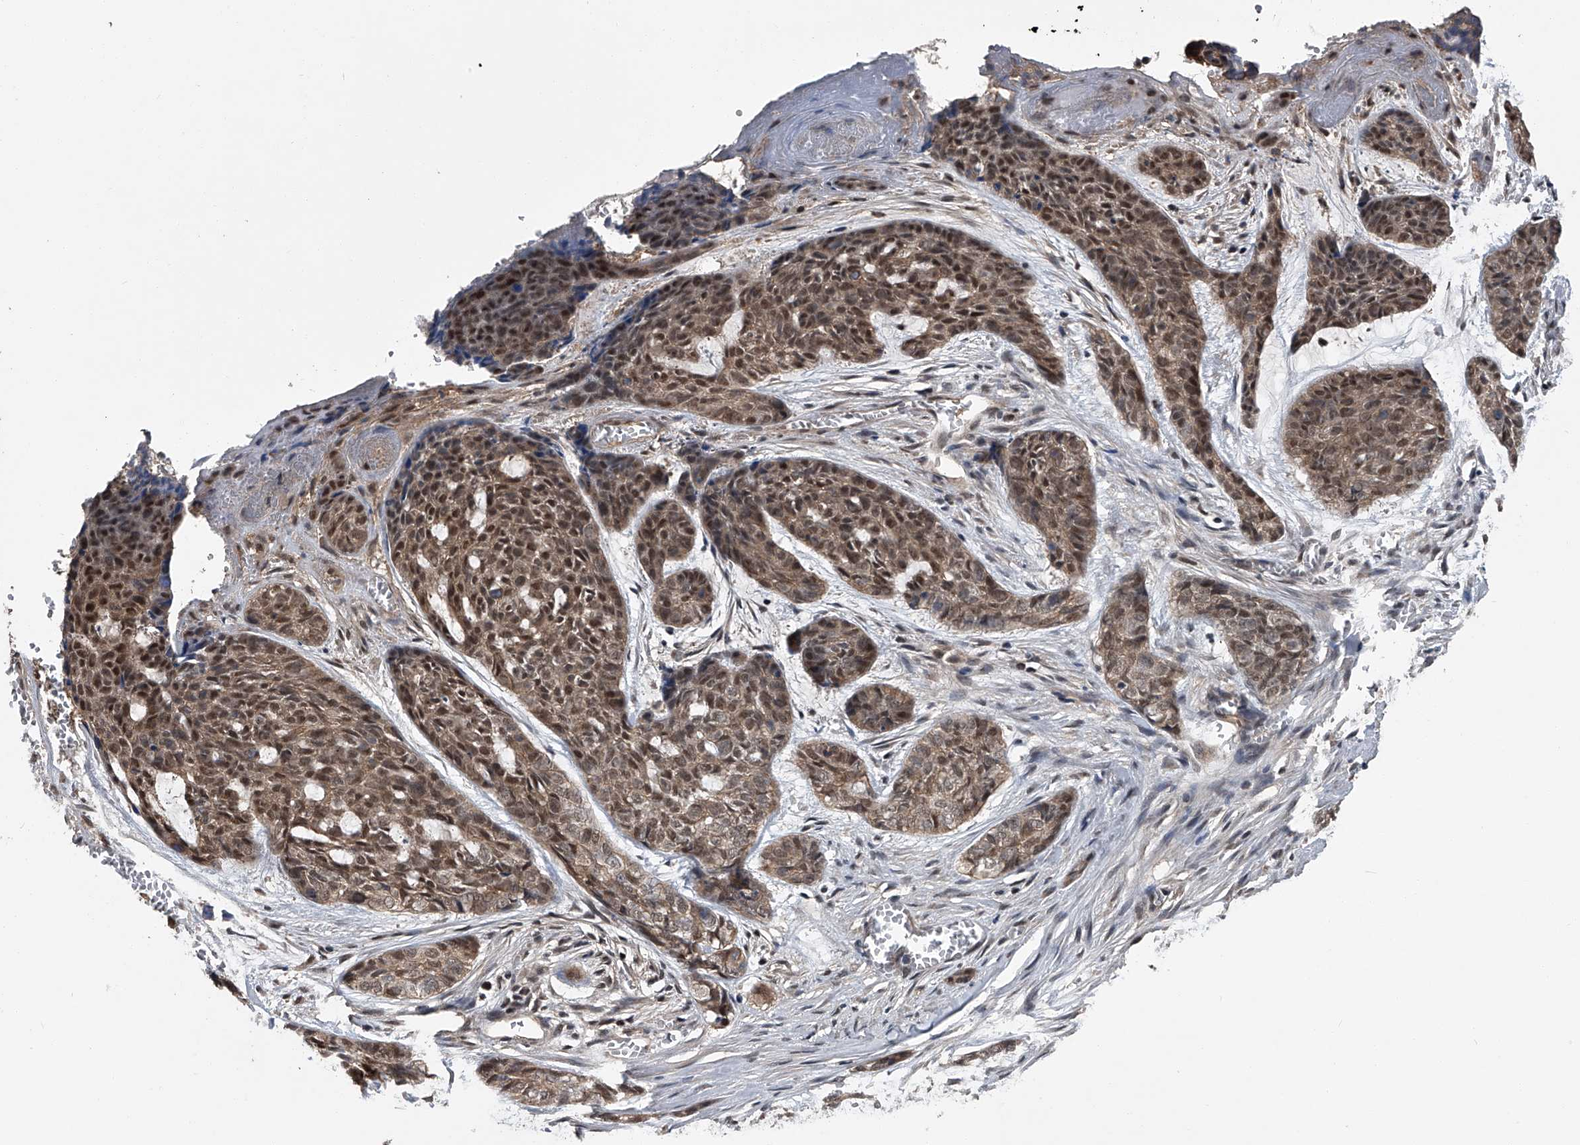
{"staining": {"intensity": "moderate", "quantity": ">75%", "location": "cytoplasmic/membranous,nuclear"}, "tissue": "skin cancer", "cell_type": "Tumor cells", "image_type": "cancer", "snomed": [{"axis": "morphology", "description": "Basal cell carcinoma"}, {"axis": "topography", "description": "Skin"}], "caption": "An immunohistochemistry photomicrograph of neoplastic tissue is shown. Protein staining in brown labels moderate cytoplasmic/membranous and nuclear positivity in basal cell carcinoma (skin) within tumor cells.", "gene": "SLC12A8", "patient": {"sex": "female", "age": 64}}